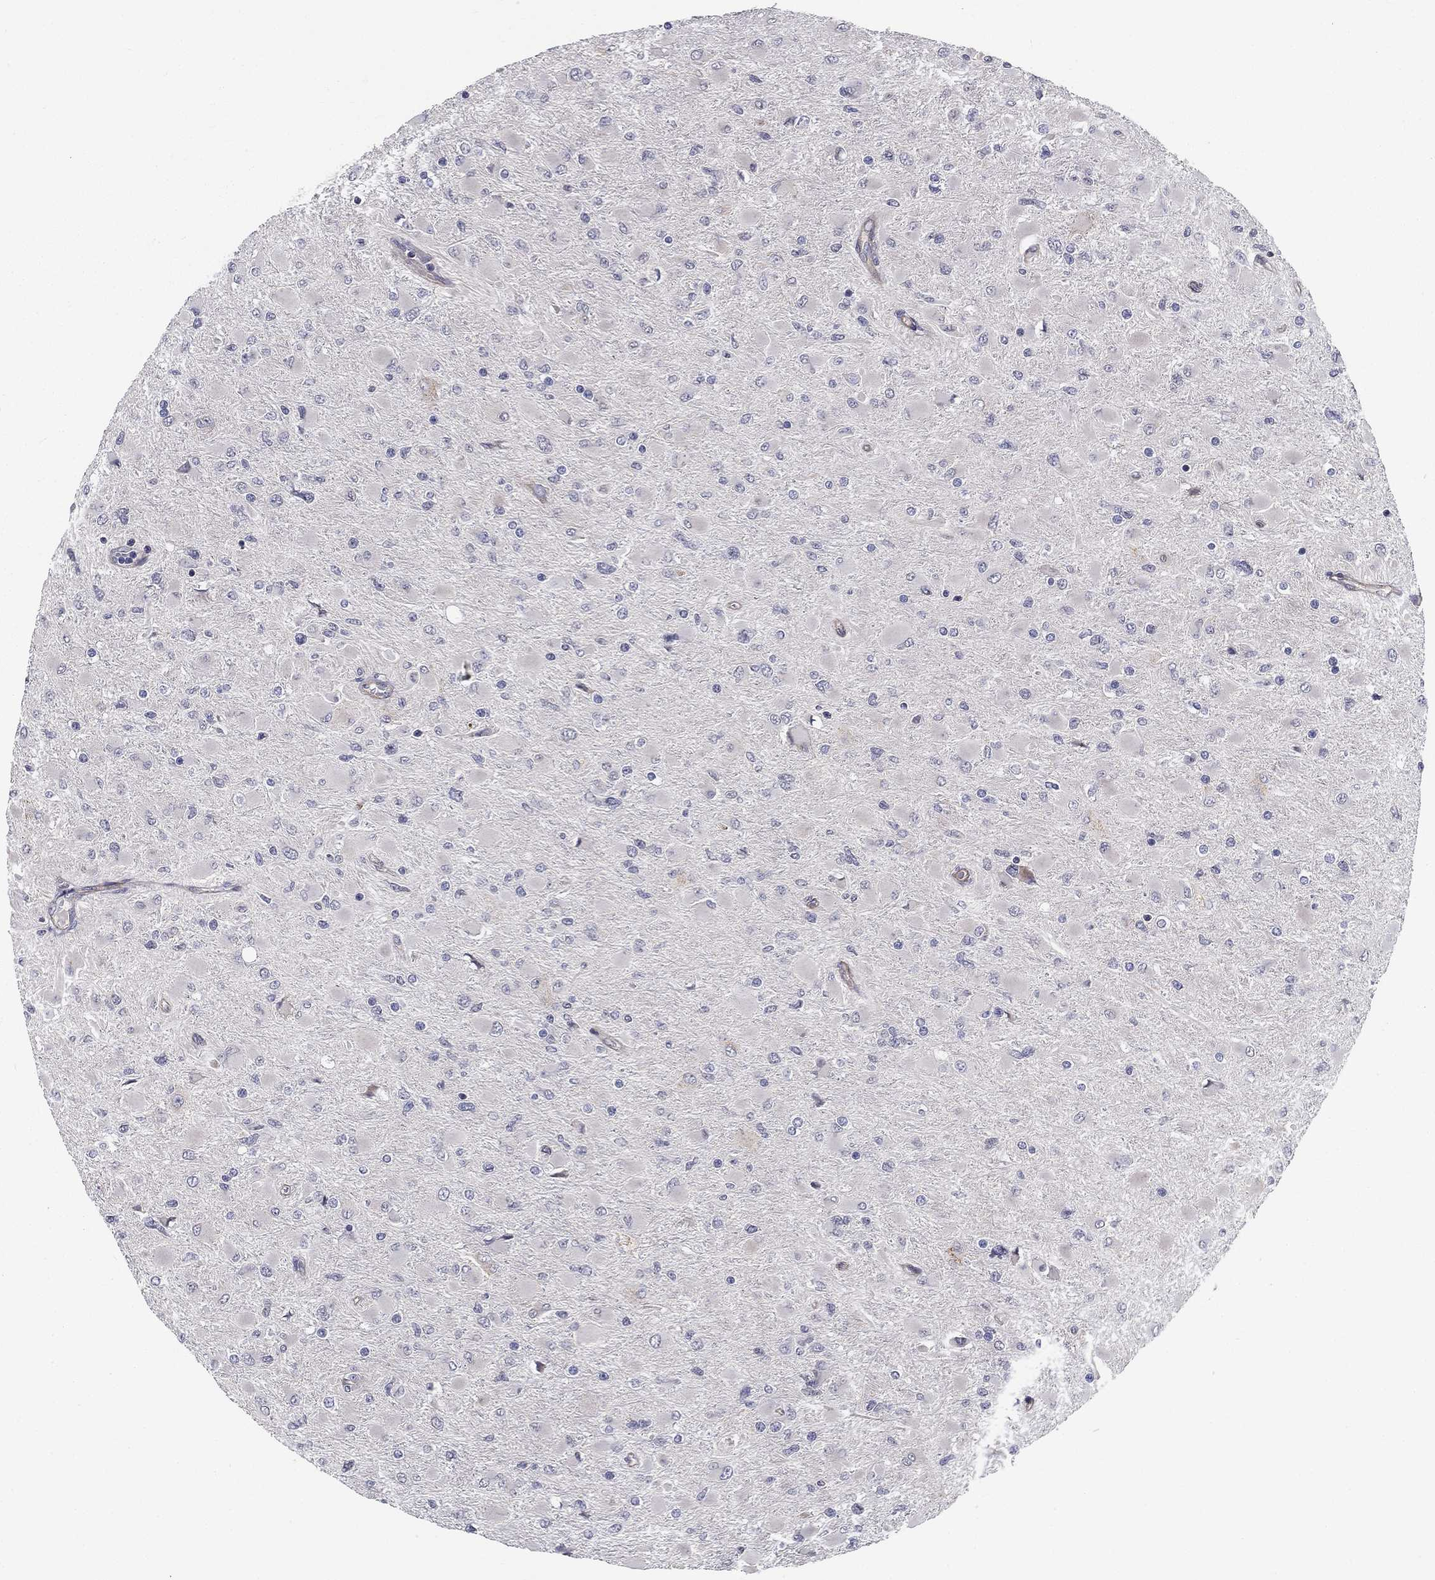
{"staining": {"intensity": "negative", "quantity": "none", "location": "none"}, "tissue": "glioma", "cell_type": "Tumor cells", "image_type": "cancer", "snomed": [{"axis": "morphology", "description": "Glioma, malignant, High grade"}, {"axis": "topography", "description": "Cerebral cortex"}], "caption": "This is an IHC image of human glioma. There is no expression in tumor cells.", "gene": "SYNC", "patient": {"sex": "female", "age": 36}}